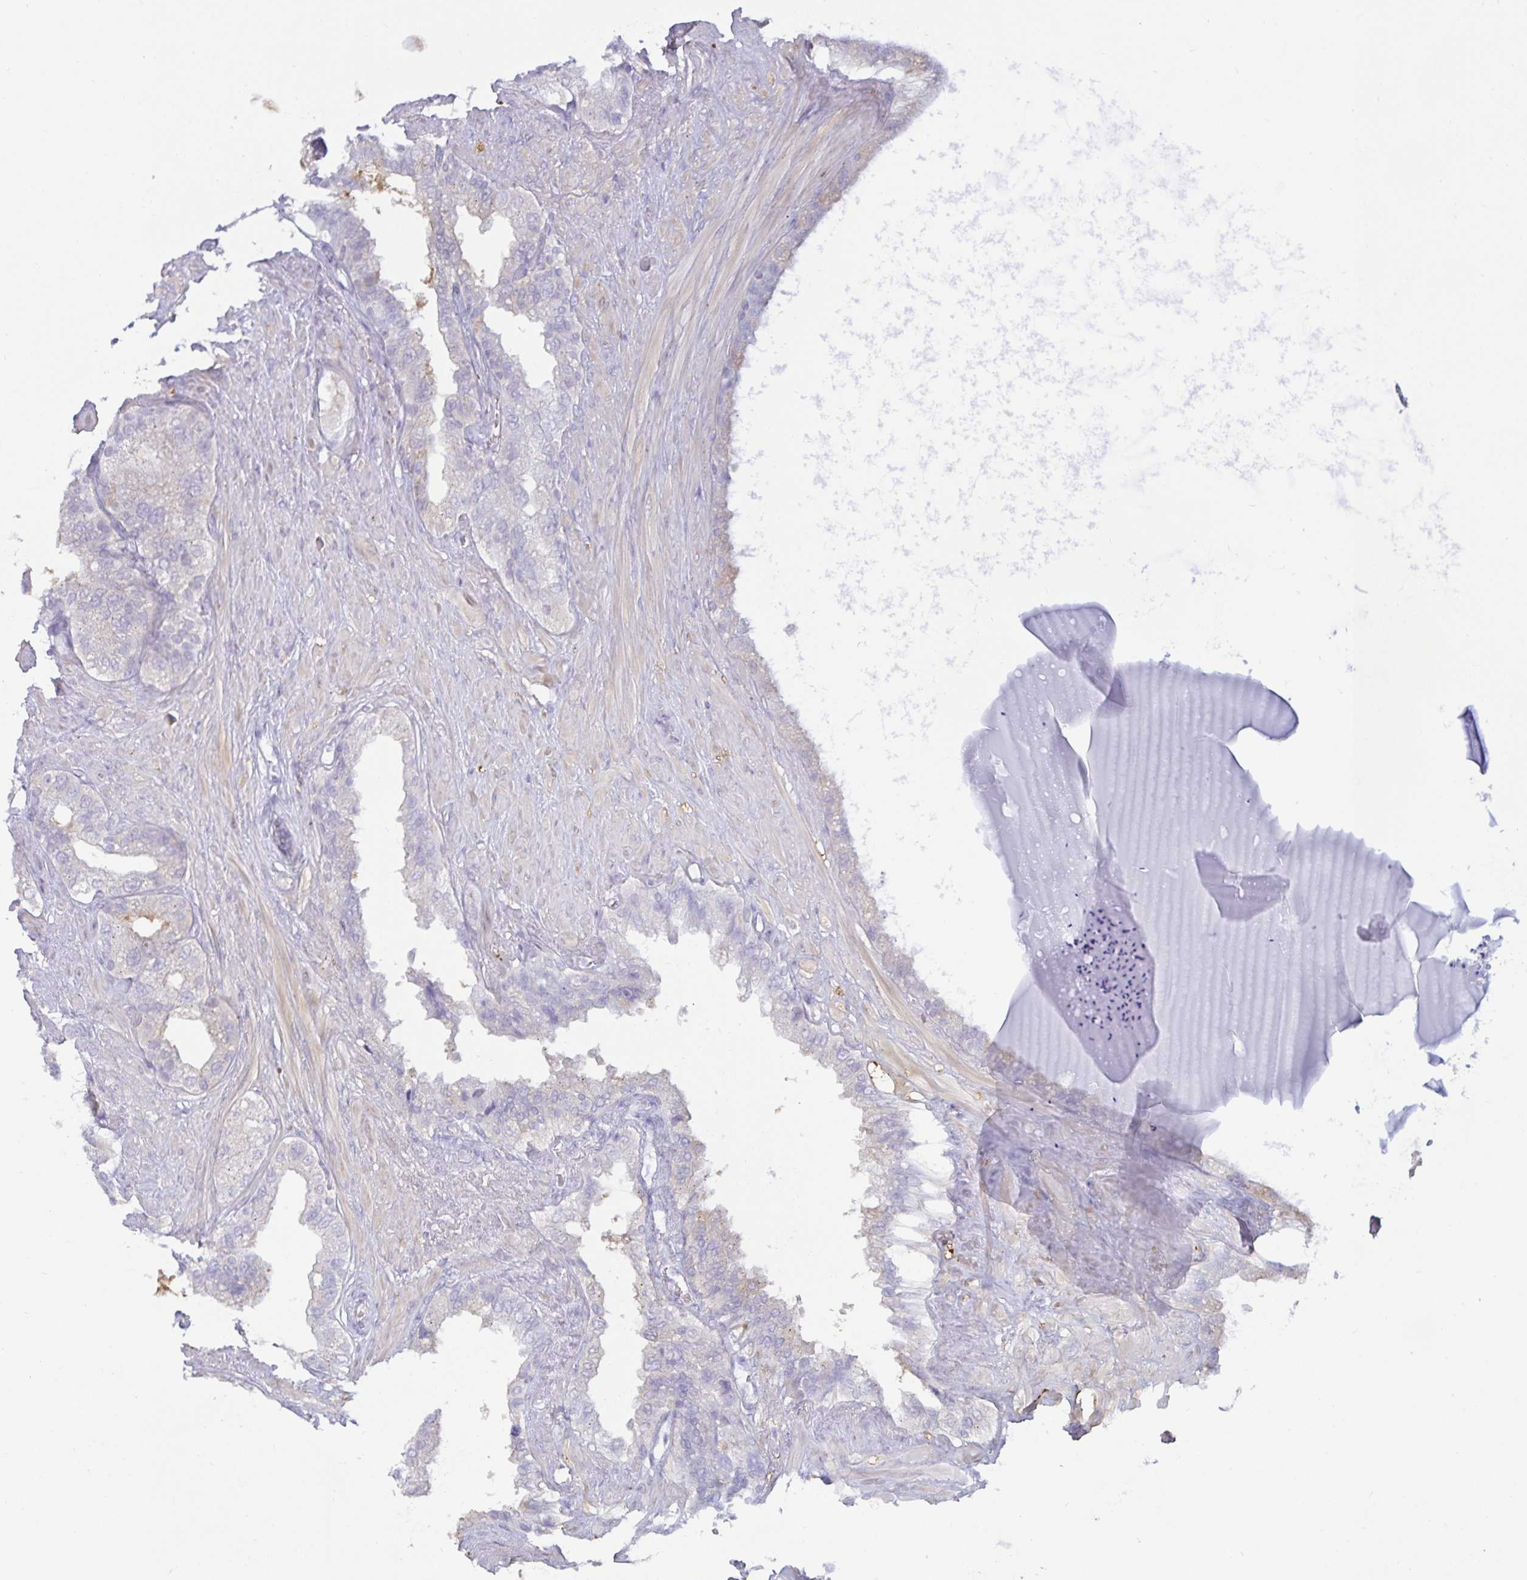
{"staining": {"intensity": "weak", "quantity": "<25%", "location": "cytoplasmic/membranous"}, "tissue": "seminal vesicle", "cell_type": "Glandular cells", "image_type": "normal", "snomed": [{"axis": "morphology", "description": "Normal tissue, NOS"}, {"axis": "topography", "description": "Seminal veicle"}, {"axis": "topography", "description": "Peripheral nerve tissue"}], "caption": "Human seminal vesicle stained for a protein using immunohistochemistry shows no expression in glandular cells.", "gene": "MON2", "patient": {"sex": "male", "age": 76}}